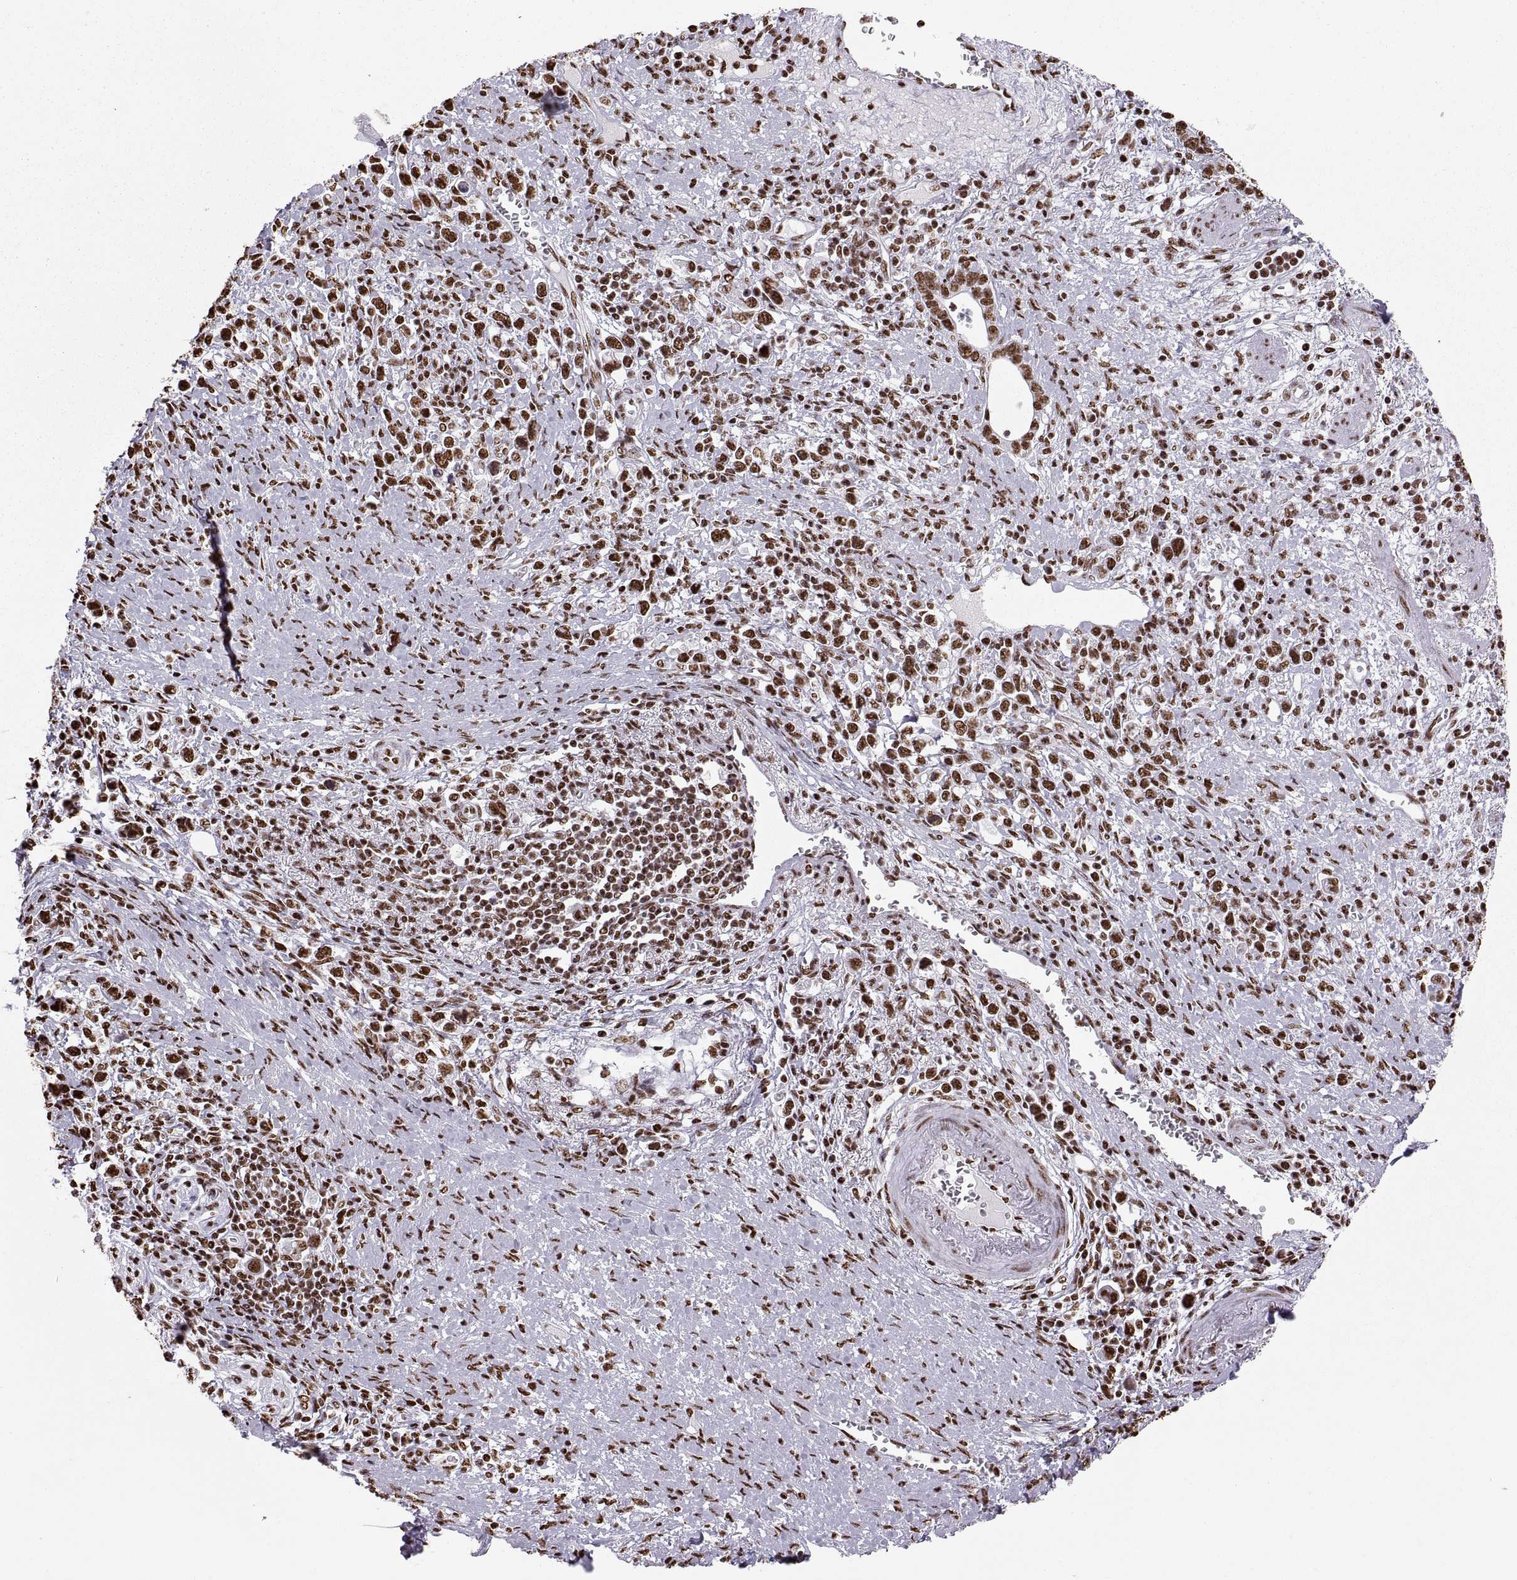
{"staining": {"intensity": "strong", "quantity": "25%-75%", "location": "nuclear"}, "tissue": "stomach cancer", "cell_type": "Tumor cells", "image_type": "cancer", "snomed": [{"axis": "morphology", "description": "Adenocarcinoma, NOS"}, {"axis": "topography", "description": "Stomach"}], "caption": "Stomach cancer (adenocarcinoma) was stained to show a protein in brown. There is high levels of strong nuclear staining in about 25%-75% of tumor cells.", "gene": "SNAI1", "patient": {"sex": "male", "age": 63}}